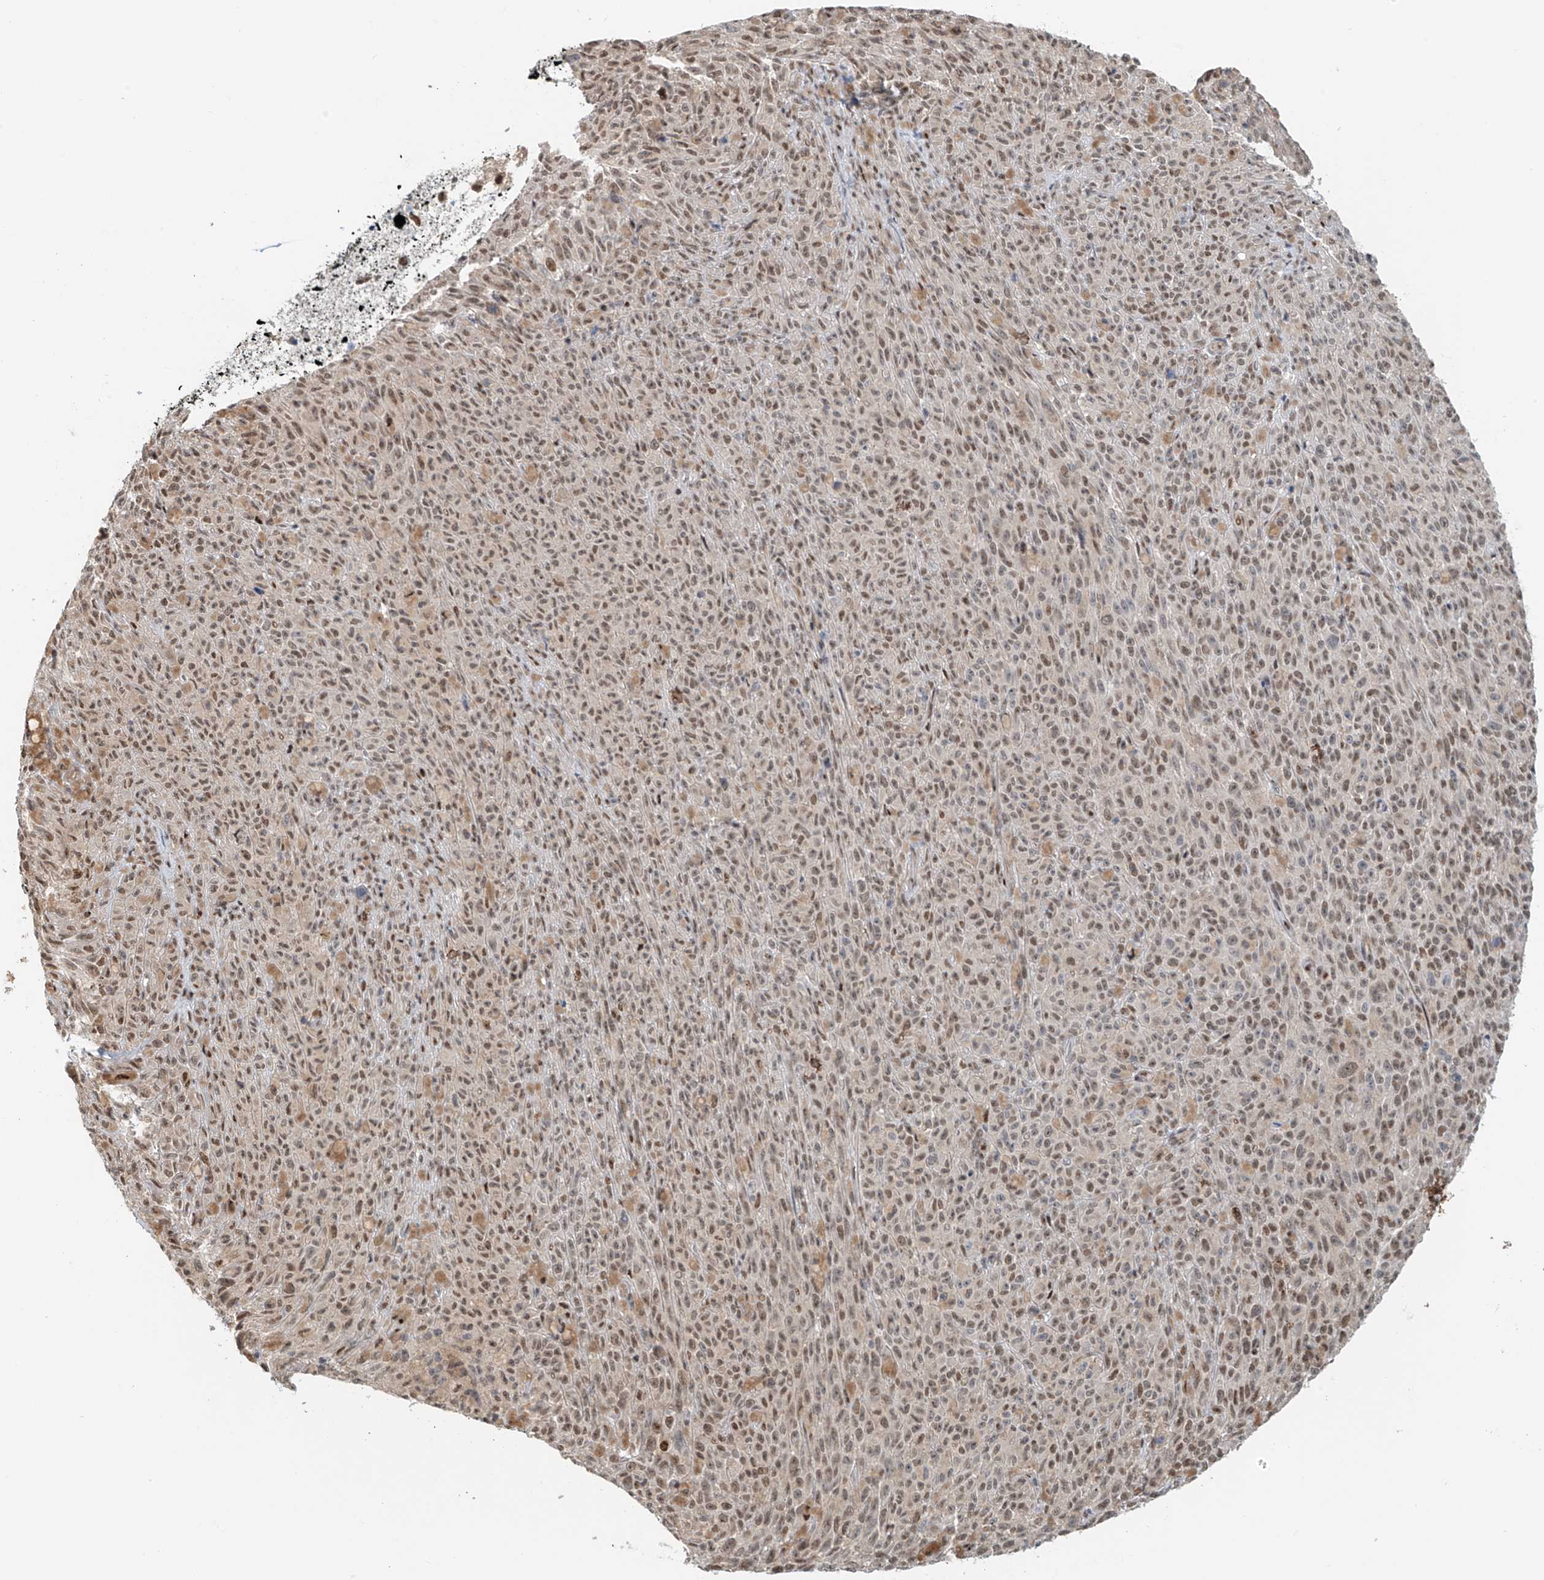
{"staining": {"intensity": "weak", "quantity": ">75%", "location": "nuclear"}, "tissue": "melanoma", "cell_type": "Tumor cells", "image_type": "cancer", "snomed": [{"axis": "morphology", "description": "Malignant melanoma, NOS"}, {"axis": "topography", "description": "Skin"}], "caption": "Immunohistochemical staining of malignant melanoma exhibits low levels of weak nuclear staining in approximately >75% of tumor cells.", "gene": "ZNF514", "patient": {"sex": "female", "age": 82}}